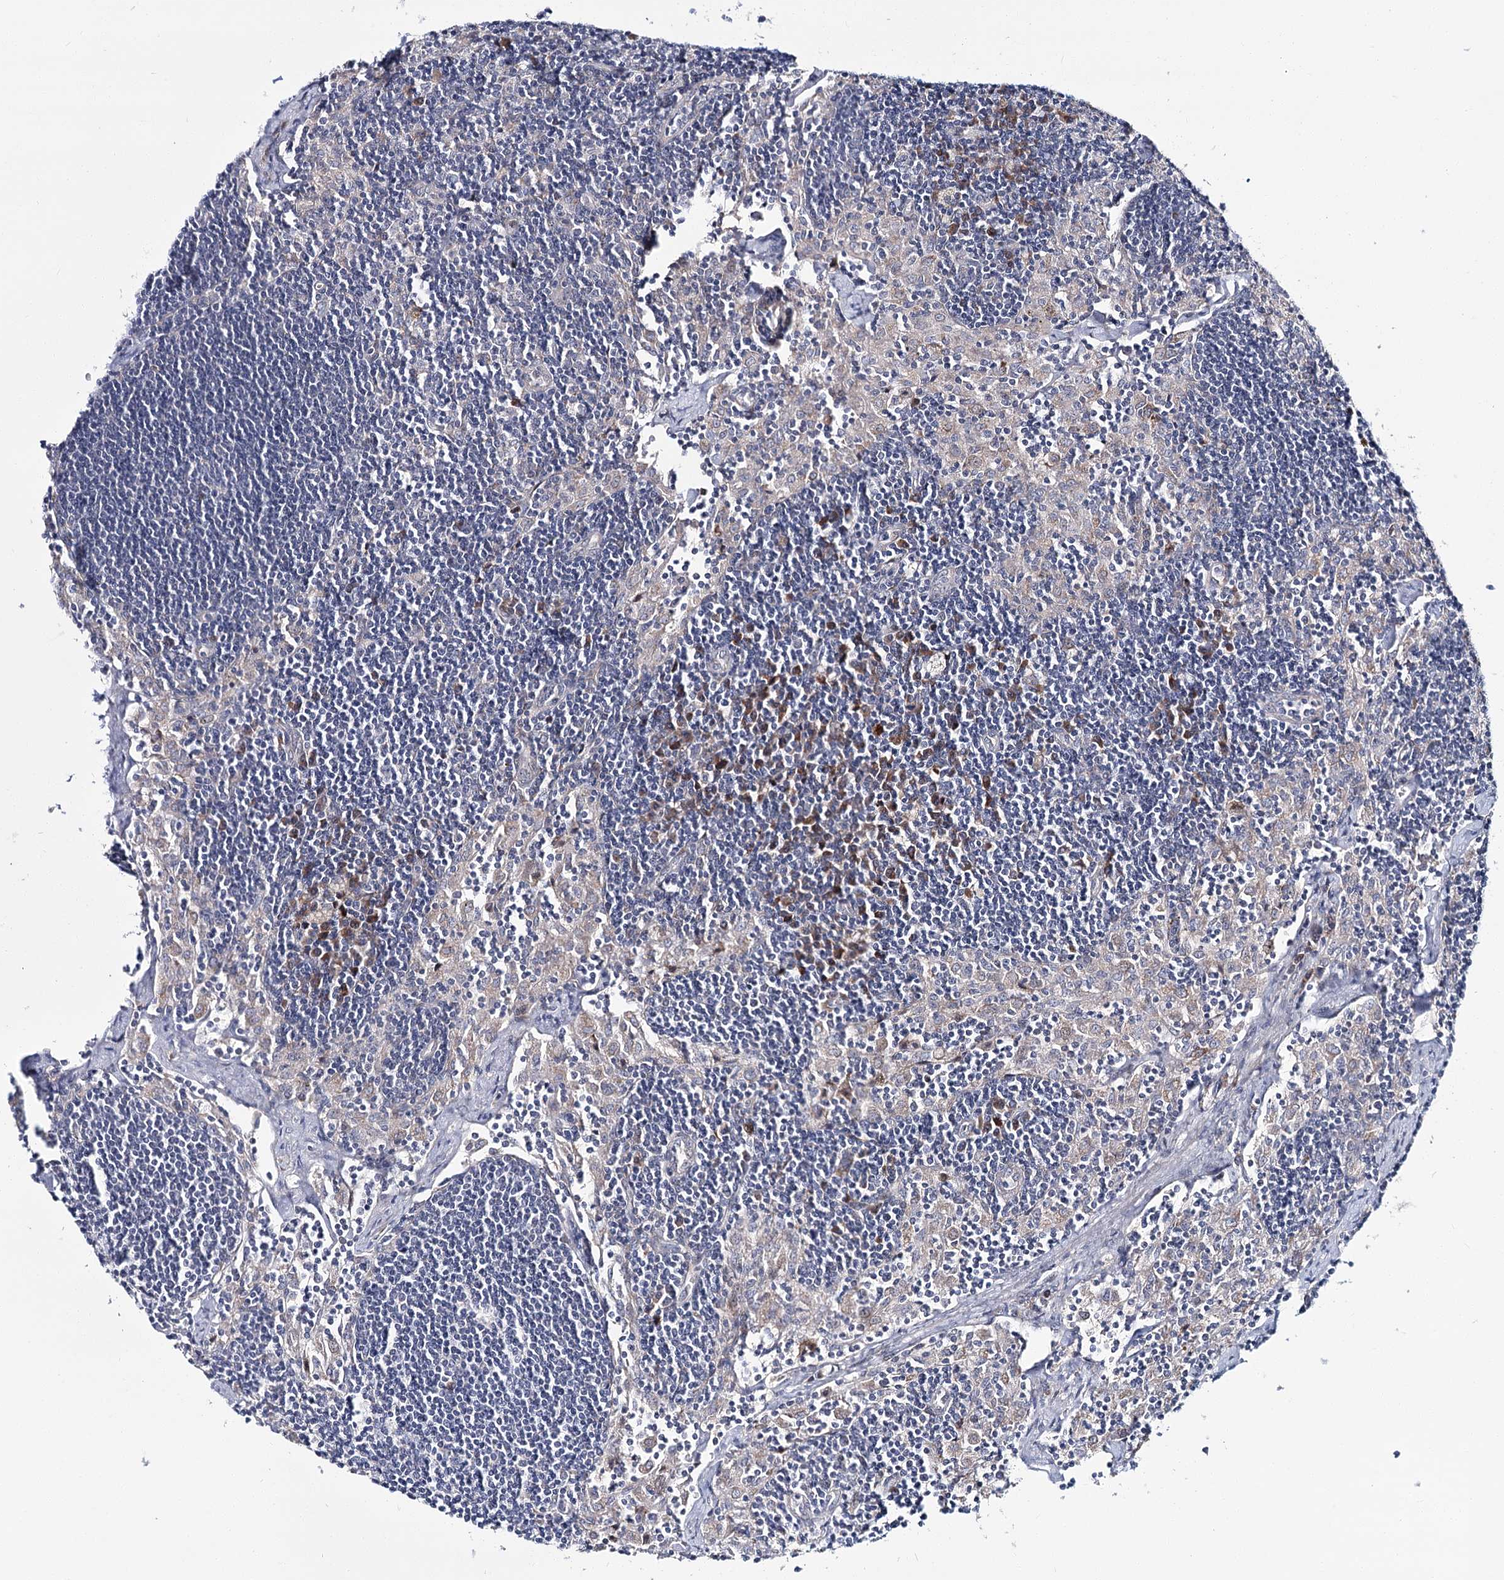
{"staining": {"intensity": "negative", "quantity": "none", "location": "none"}, "tissue": "lymph node", "cell_type": "Germinal center cells", "image_type": "normal", "snomed": [{"axis": "morphology", "description": "Normal tissue, NOS"}, {"axis": "topography", "description": "Lymph node"}], "caption": "Immunohistochemistry (IHC) of normal human lymph node reveals no expression in germinal center cells.", "gene": "CPLANE1", "patient": {"sex": "male", "age": 24}}